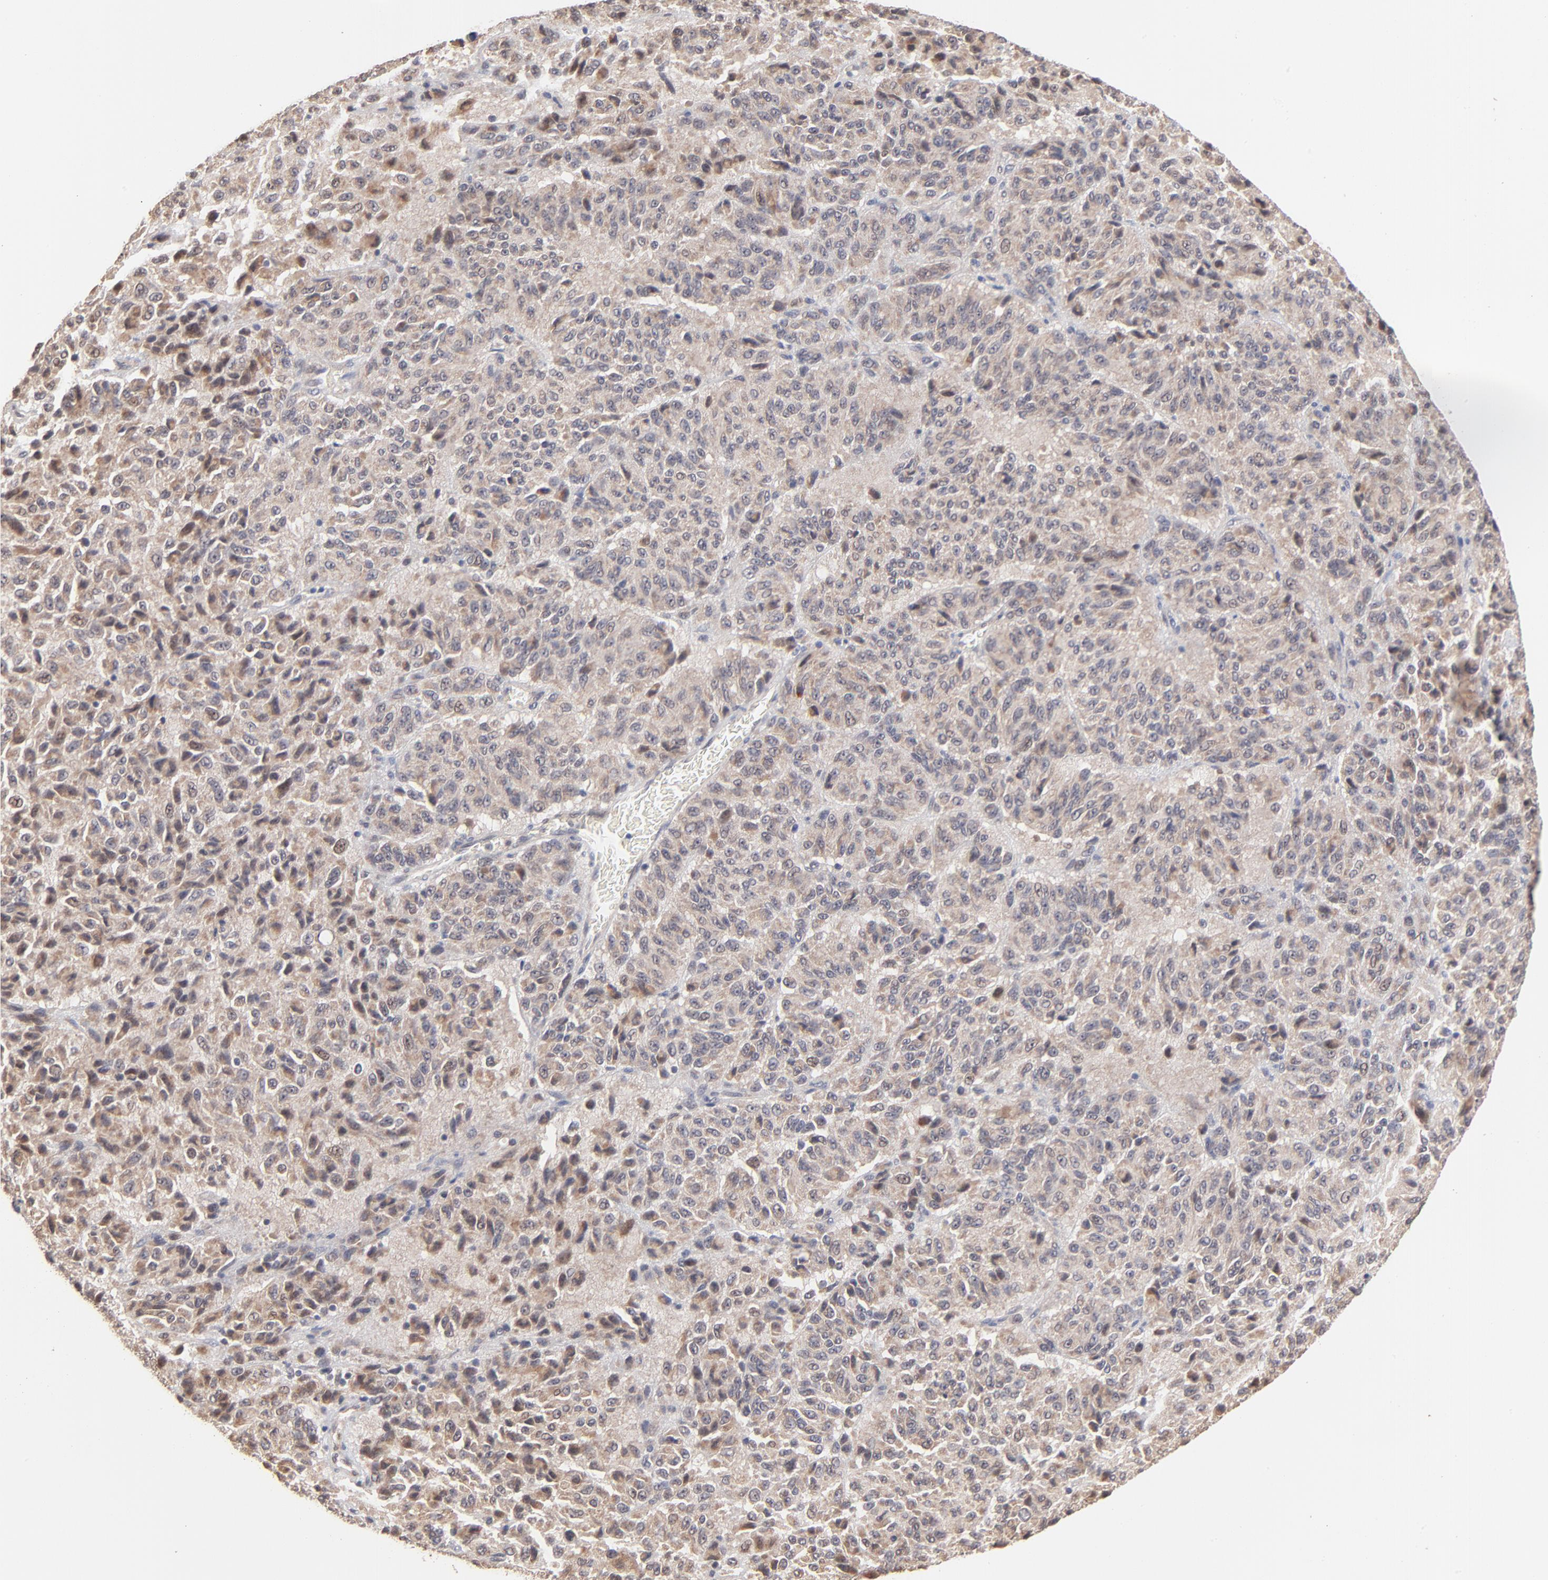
{"staining": {"intensity": "weak", "quantity": "25%-75%", "location": "cytoplasmic/membranous,nuclear"}, "tissue": "melanoma", "cell_type": "Tumor cells", "image_type": "cancer", "snomed": [{"axis": "morphology", "description": "Malignant melanoma, Metastatic site"}, {"axis": "topography", "description": "Lung"}], "caption": "An image of malignant melanoma (metastatic site) stained for a protein reveals weak cytoplasmic/membranous and nuclear brown staining in tumor cells. The staining was performed using DAB (3,3'-diaminobenzidine) to visualize the protein expression in brown, while the nuclei were stained in blue with hematoxylin (Magnification: 20x).", "gene": "MSL2", "patient": {"sex": "male", "age": 64}}